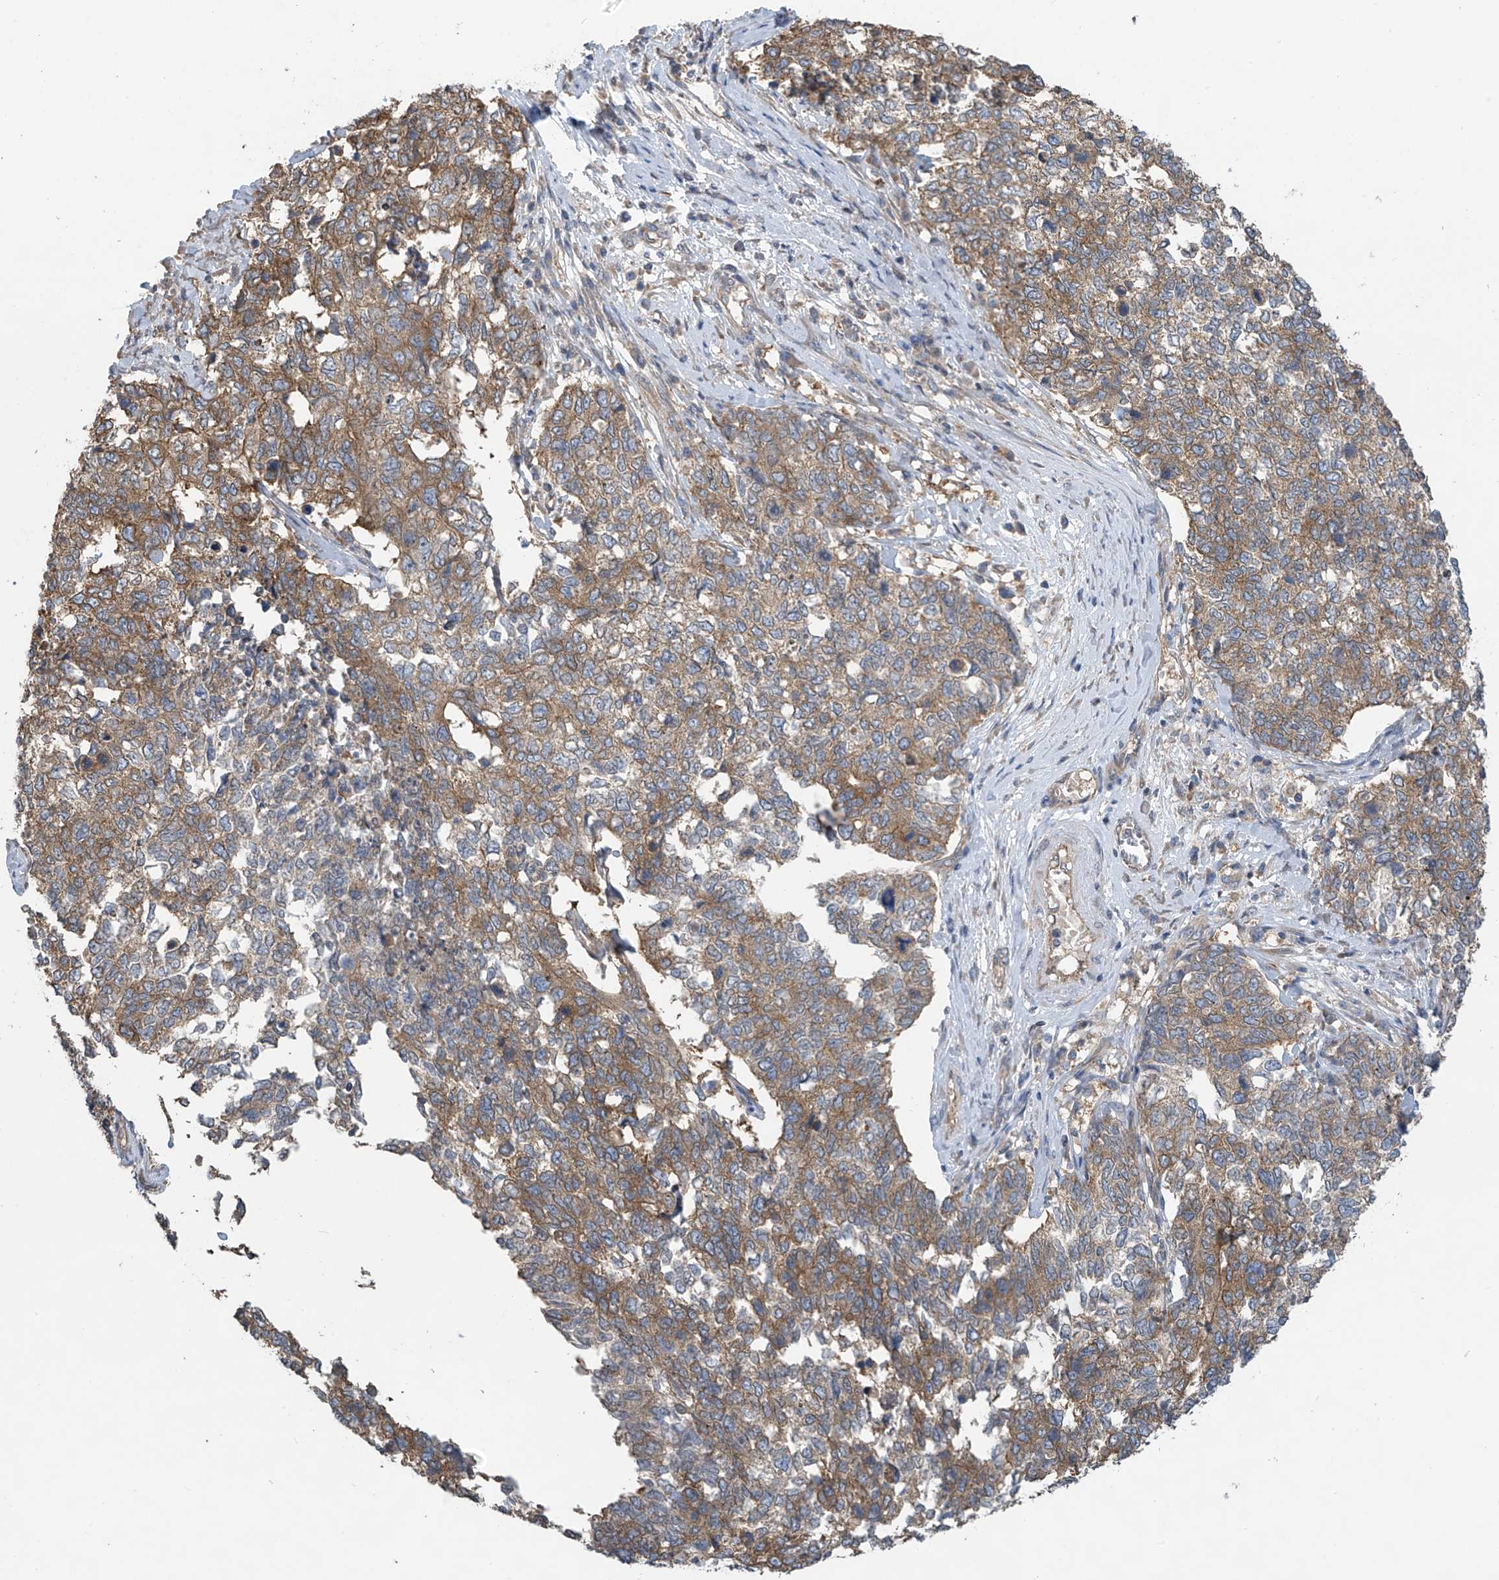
{"staining": {"intensity": "moderate", "quantity": ">75%", "location": "cytoplasmic/membranous"}, "tissue": "cervical cancer", "cell_type": "Tumor cells", "image_type": "cancer", "snomed": [{"axis": "morphology", "description": "Squamous cell carcinoma, NOS"}, {"axis": "topography", "description": "Cervix"}], "caption": "DAB (3,3'-diaminobenzidine) immunohistochemical staining of human cervical cancer (squamous cell carcinoma) exhibits moderate cytoplasmic/membranous protein positivity in about >75% of tumor cells.", "gene": "PHACTR4", "patient": {"sex": "female", "age": 63}}